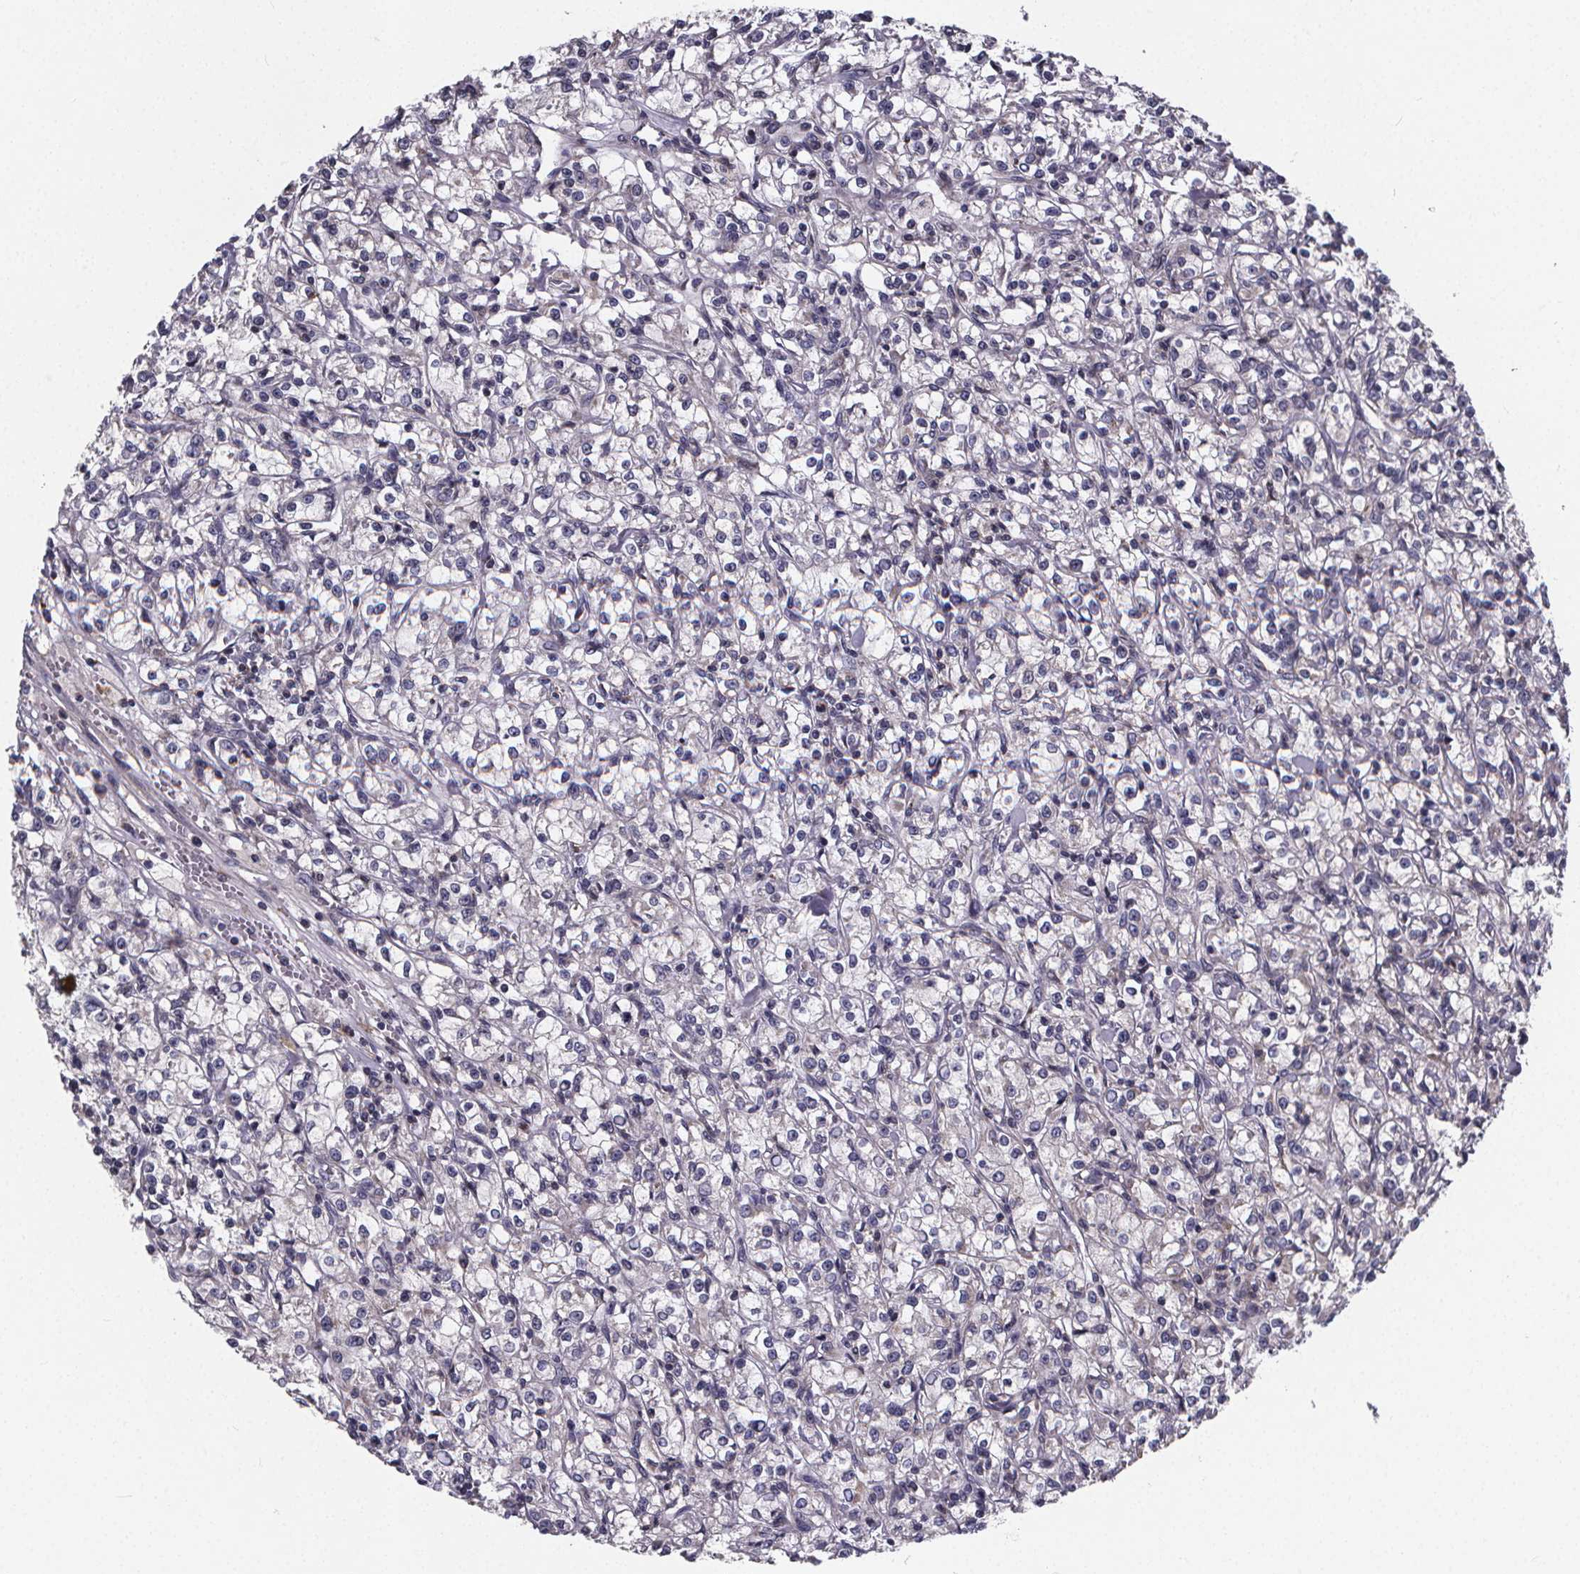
{"staining": {"intensity": "negative", "quantity": "none", "location": "none"}, "tissue": "renal cancer", "cell_type": "Tumor cells", "image_type": "cancer", "snomed": [{"axis": "morphology", "description": "Adenocarcinoma, NOS"}, {"axis": "topography", "description": "Kidney"}], "caption": "Adenocarcinoma (renal) was stained to show a protein in brown. There is no significant staining in tumor cells. Brightfield microscopy of immunohistochemistry stained with DAB (brown) and hematoxylin (blue), captured at high magnification.", "gene": "FBXW2", "patient": {"sex": "female", "age": 59}}